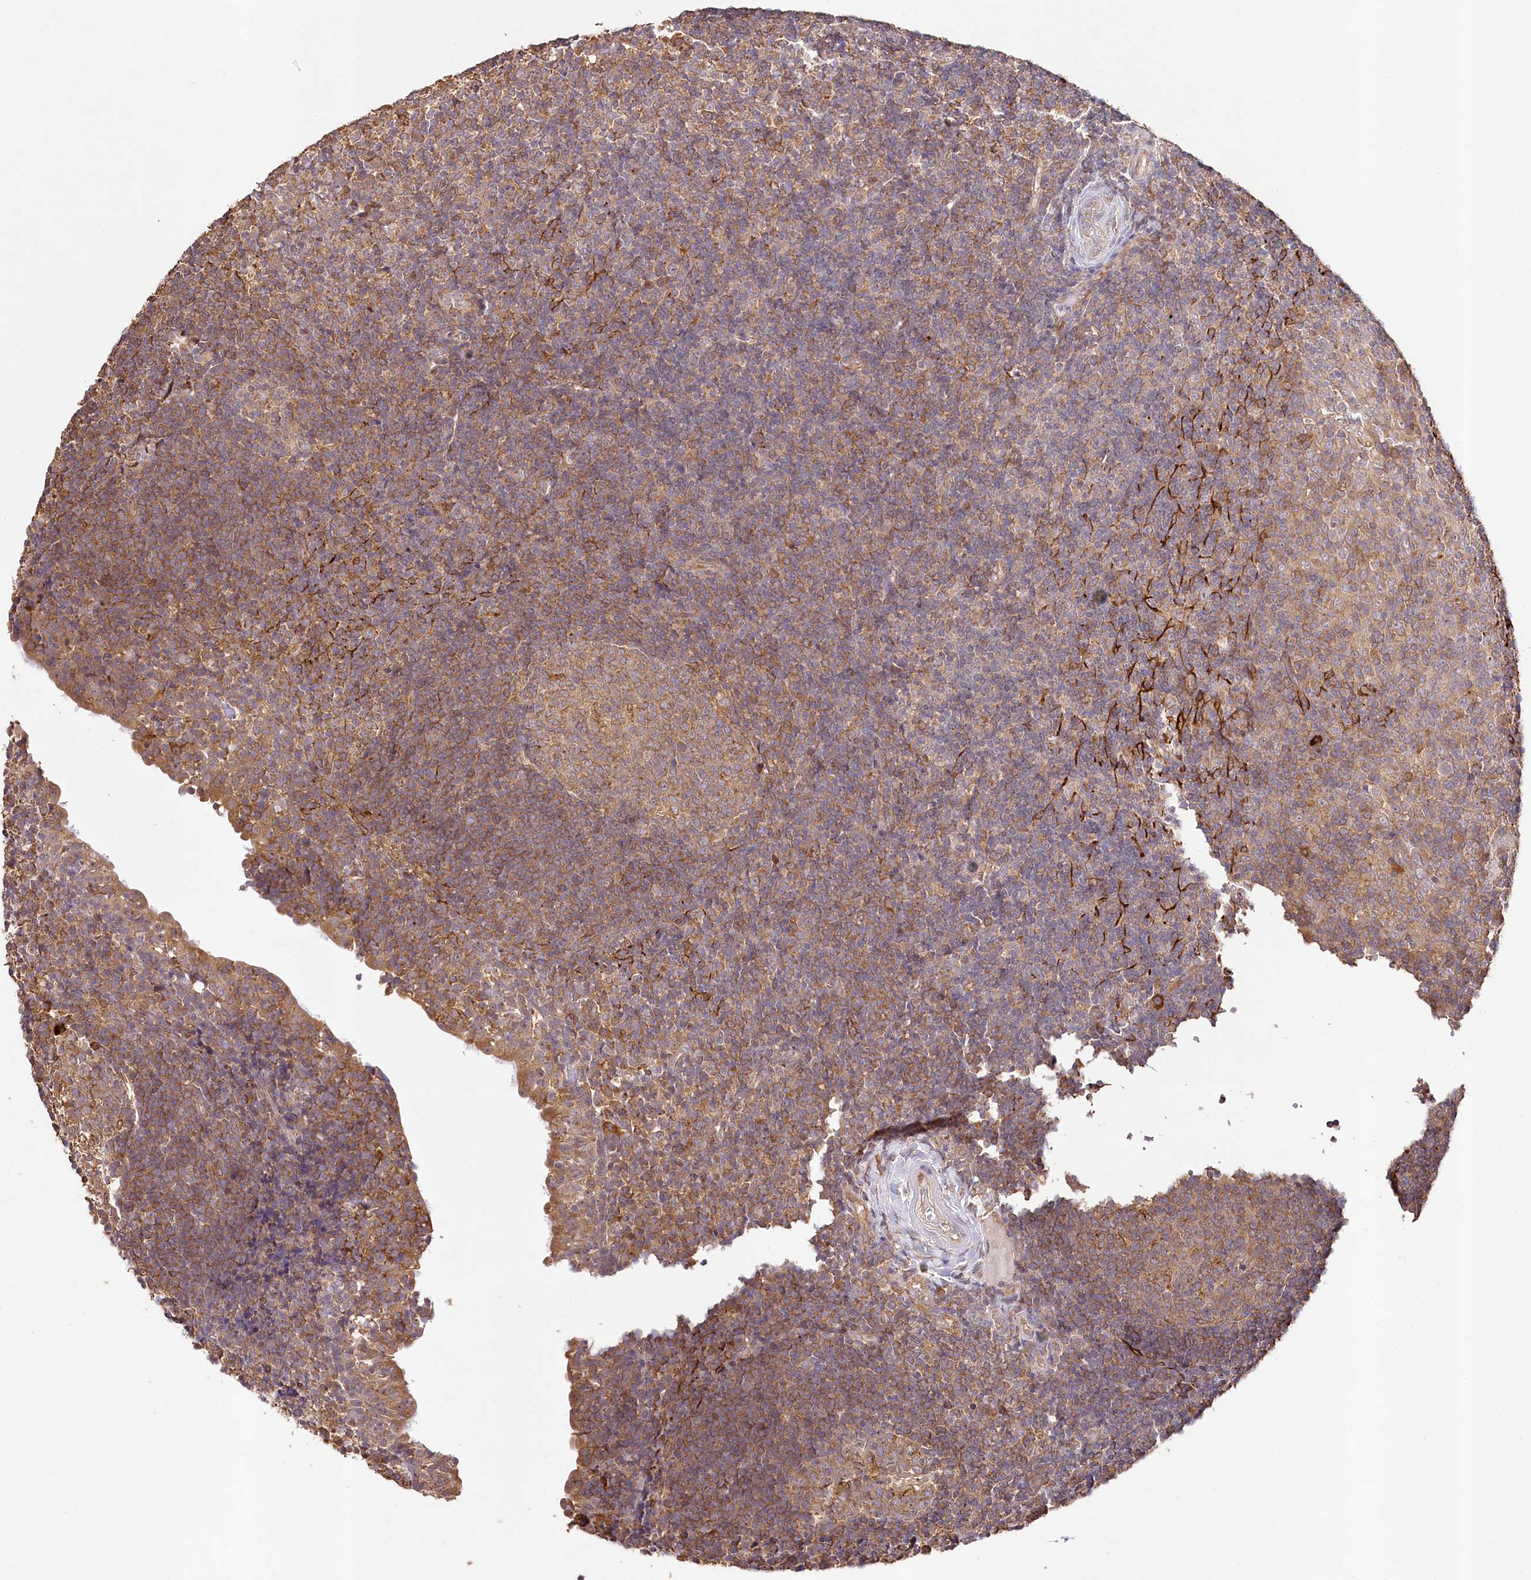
{"staining": {"intensity": "moderate", "quantity": ">75%", "location": "cytoplasmic/membranous"}, "tissue": "tonsil", "cell_type": "Germinal center cells", "image_type": "normal", "snomed": [{"axis": "morphology", "description": "Normal tissue, NOS"}, {"axis": "topography", "description": "Tonsil"}], "caption": "Tonsil stained with IHC demonstrates moderate cytoplasmic/membranous staining in approximately >75% of germinal center cells. Using DAB (3,3'-diaminobenzidine) (brown) and hematoxylin (blue) stains, captured at high magnification using brightfield microscopy.", "gene": "DMXL1", "patient": {"sex": "female", "age": 40}}